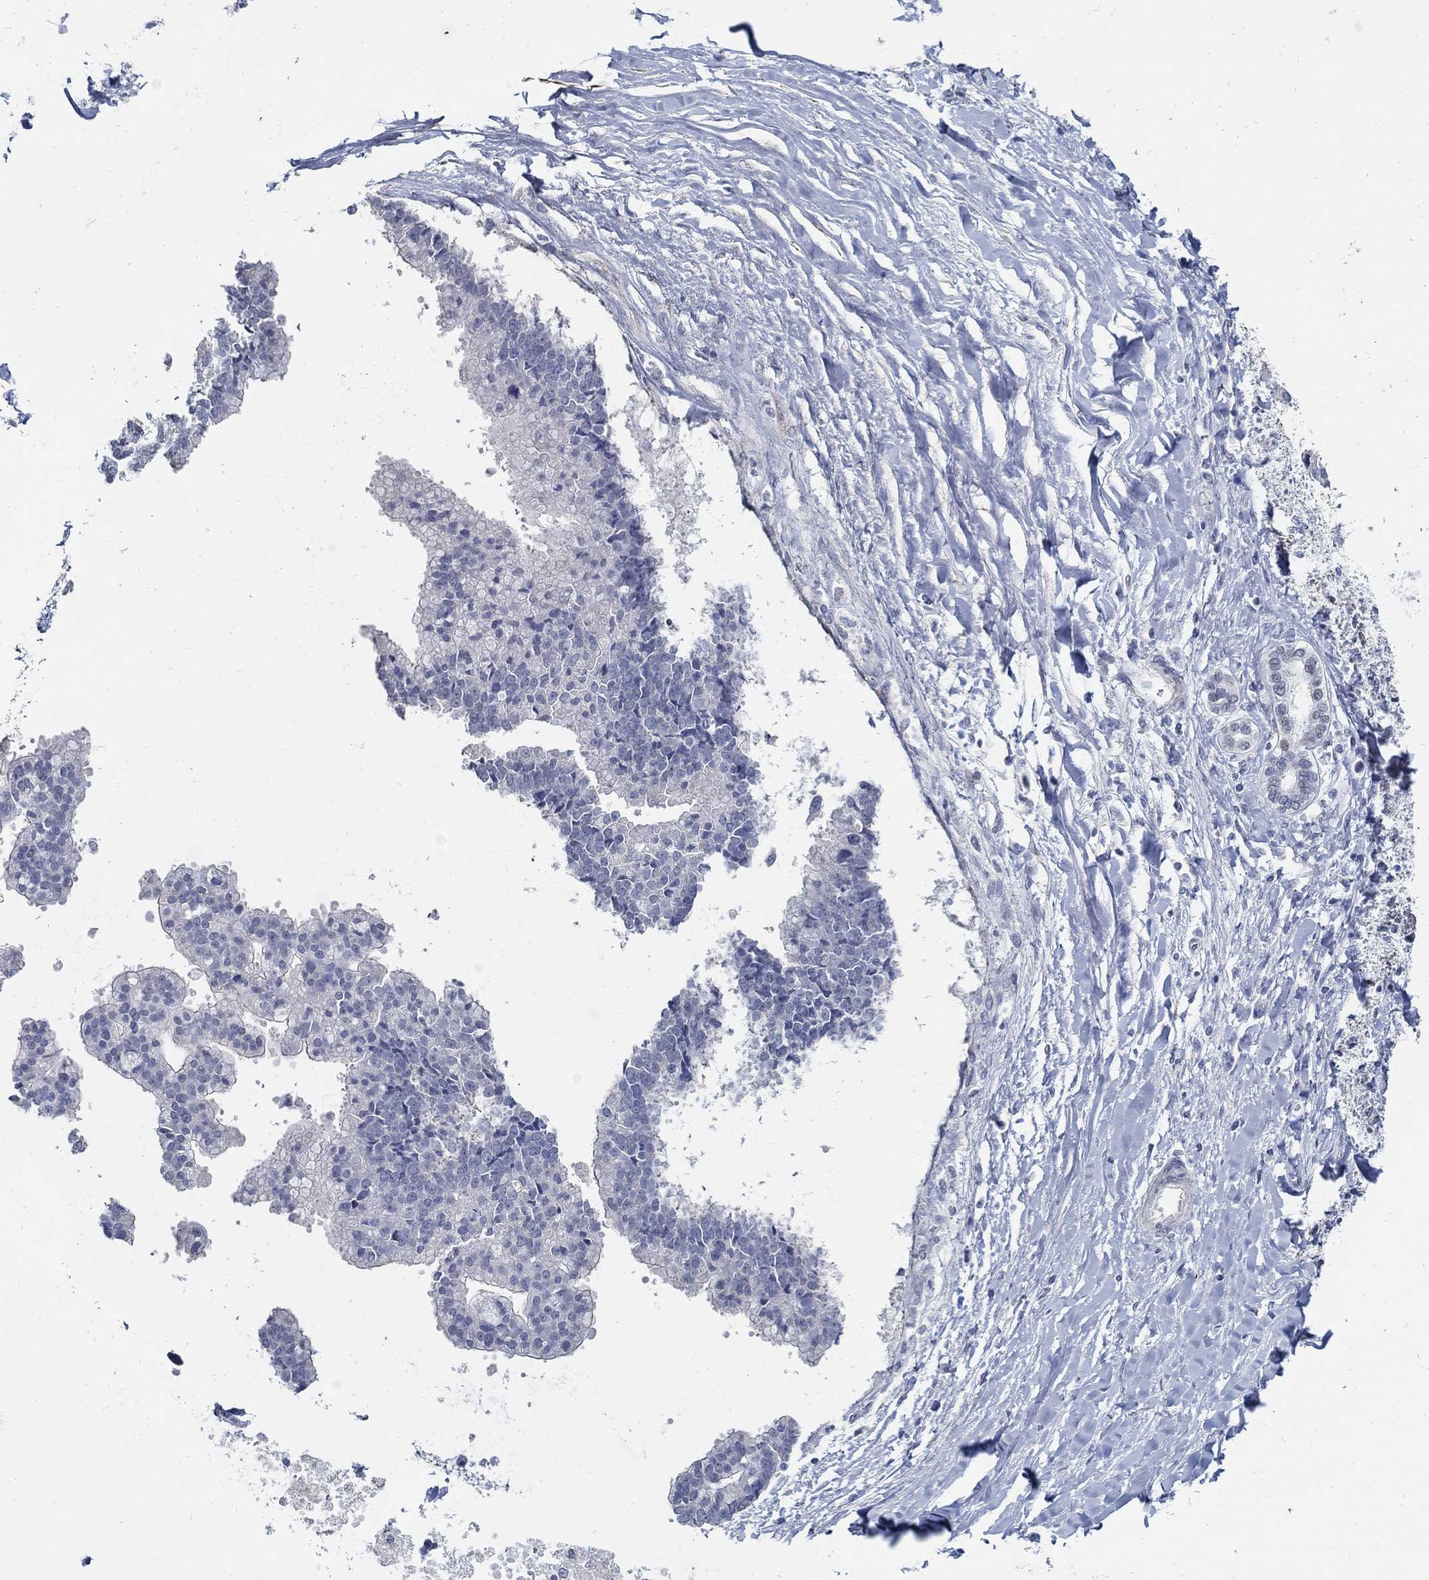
{"staining": {"intensity": "negative", "quantity": "none", "location": "none"}, "tissue": "liver cancer", "cell_type": "Tumor cells", "image_type": "cancer", "snomed": [{"axis": "morphology", "description": "Cholangiocarcinoma"}, {"axis": "topography", "description": "Liver"}], "caption": "There is no significant positivity in tumor cells of liver cancer (cholangiocarcinoma).", "gene": "USP29", "patient": {"sex": "male", "age": 50}}